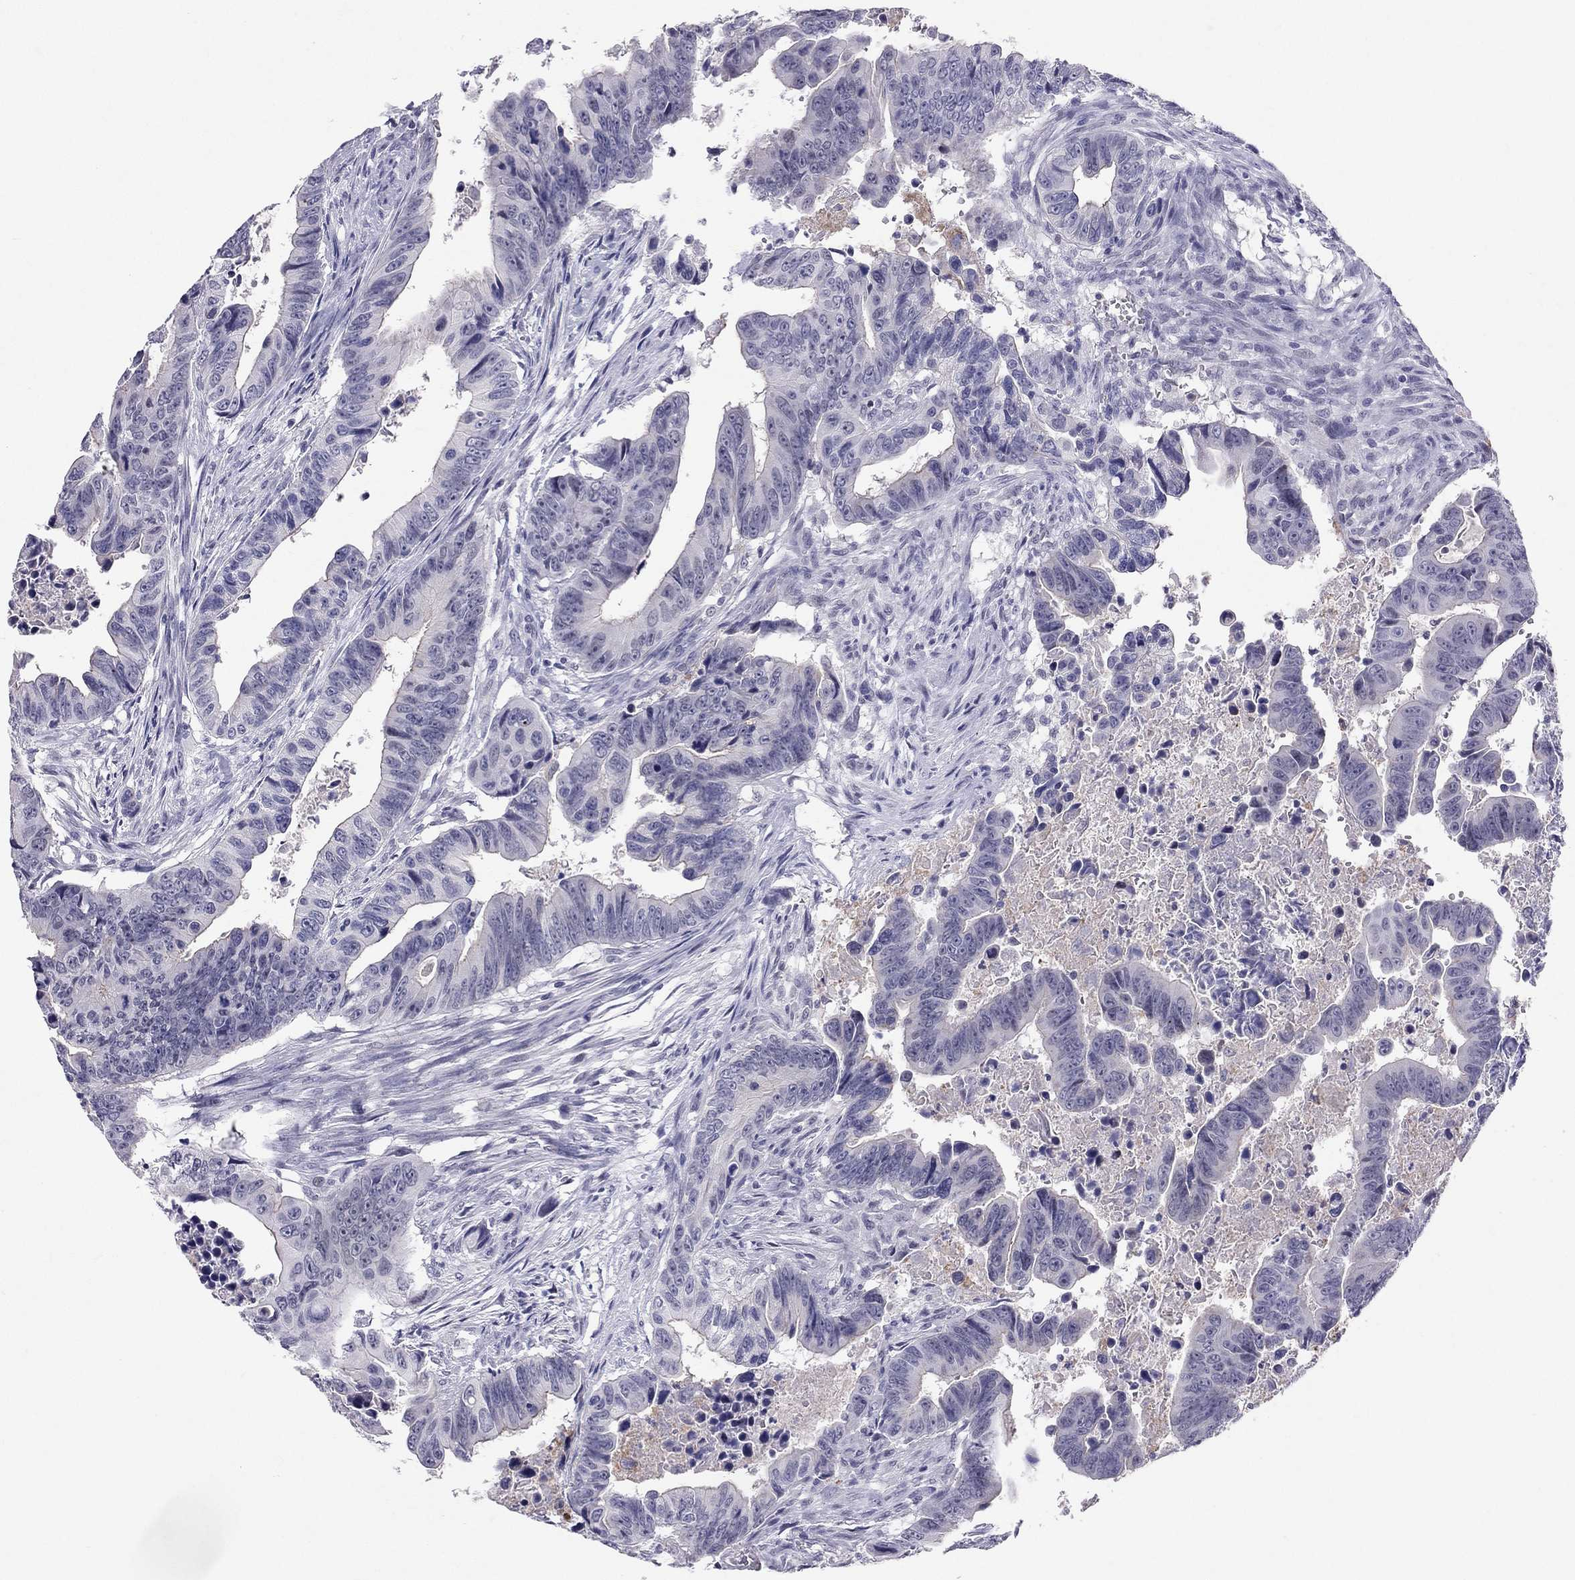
{"staining": {"intensity": "negative", "quantity": "none", "location": "none"}, "tissue": "colorectal cancer", "cell_type": "Tumor cells", "image_type": "cancer", "snomed": [{"axis": "morphology", "description": "Adenocarcinoma, NOS"}, {"axis": "topography", "description": "Colon"}], "caption": "Tumor cells are negative for protein expression in human colorectal cancer. (DAB (3,3'-diaminobenzidine) immunohistochemistry visualized using brightfield microscopy, high magnification).", "gene": "JHY", "patient": {"sex": "female", "age": 87}}